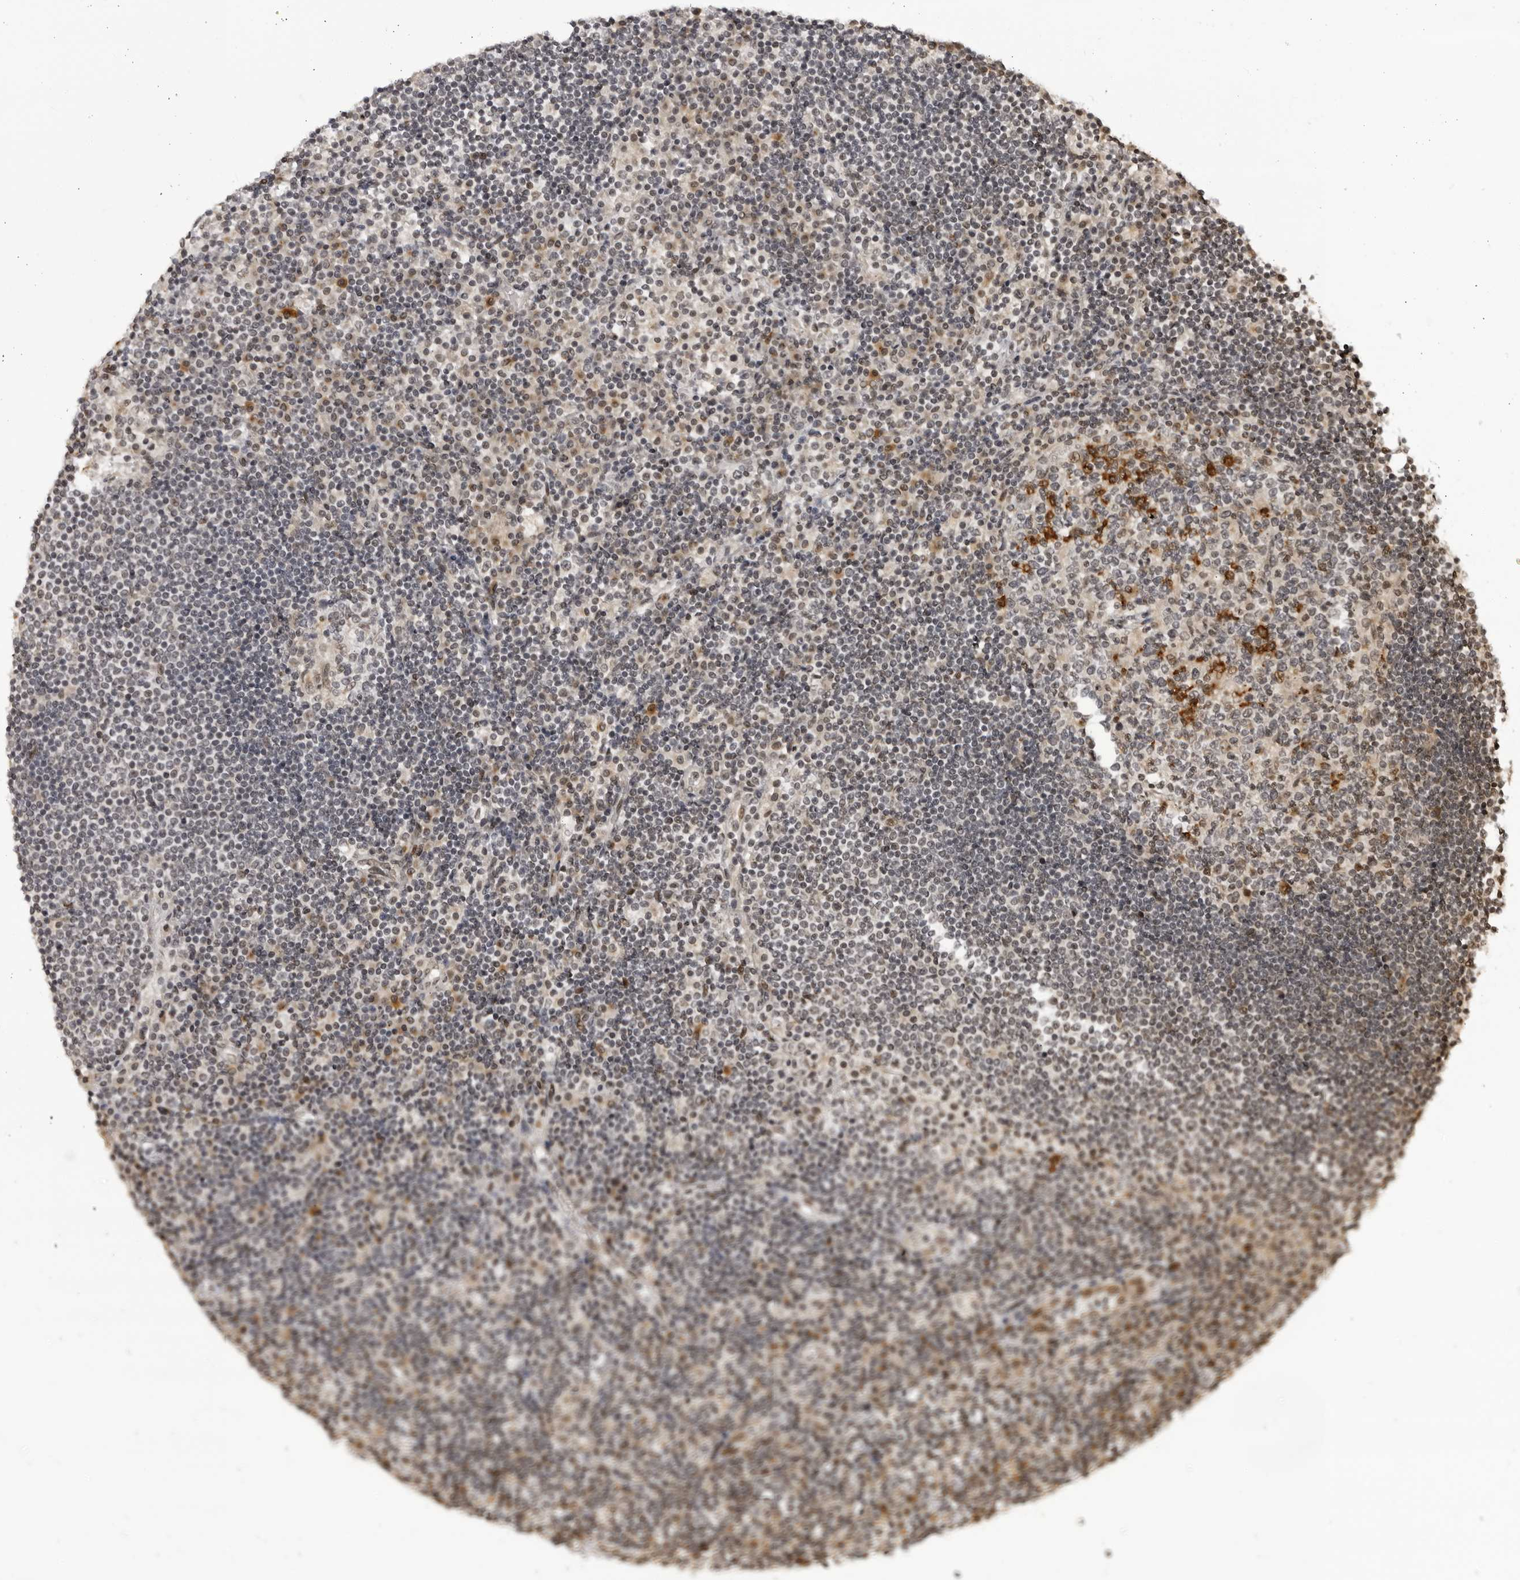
{"staining": {"intensity": "moderate", "quantity": "<25%", "location": "cytoplasmic/membranous"}, "tissue": "lymph node", "cell_type": "Germinal center cells", "image_type": "normal", "snomed": [{"axis": "morphology", "description": "Normal tissue, NOS"}, {"axis": "topography", "description": "Lymph node"}], "caption": "Benign lymph node demonstrates moderate cytoplasmic/membranous staining in about <25% of germinal center cells.", "gene": "RASGEF1C", "patient": {"sex": "female", "age": 53}}